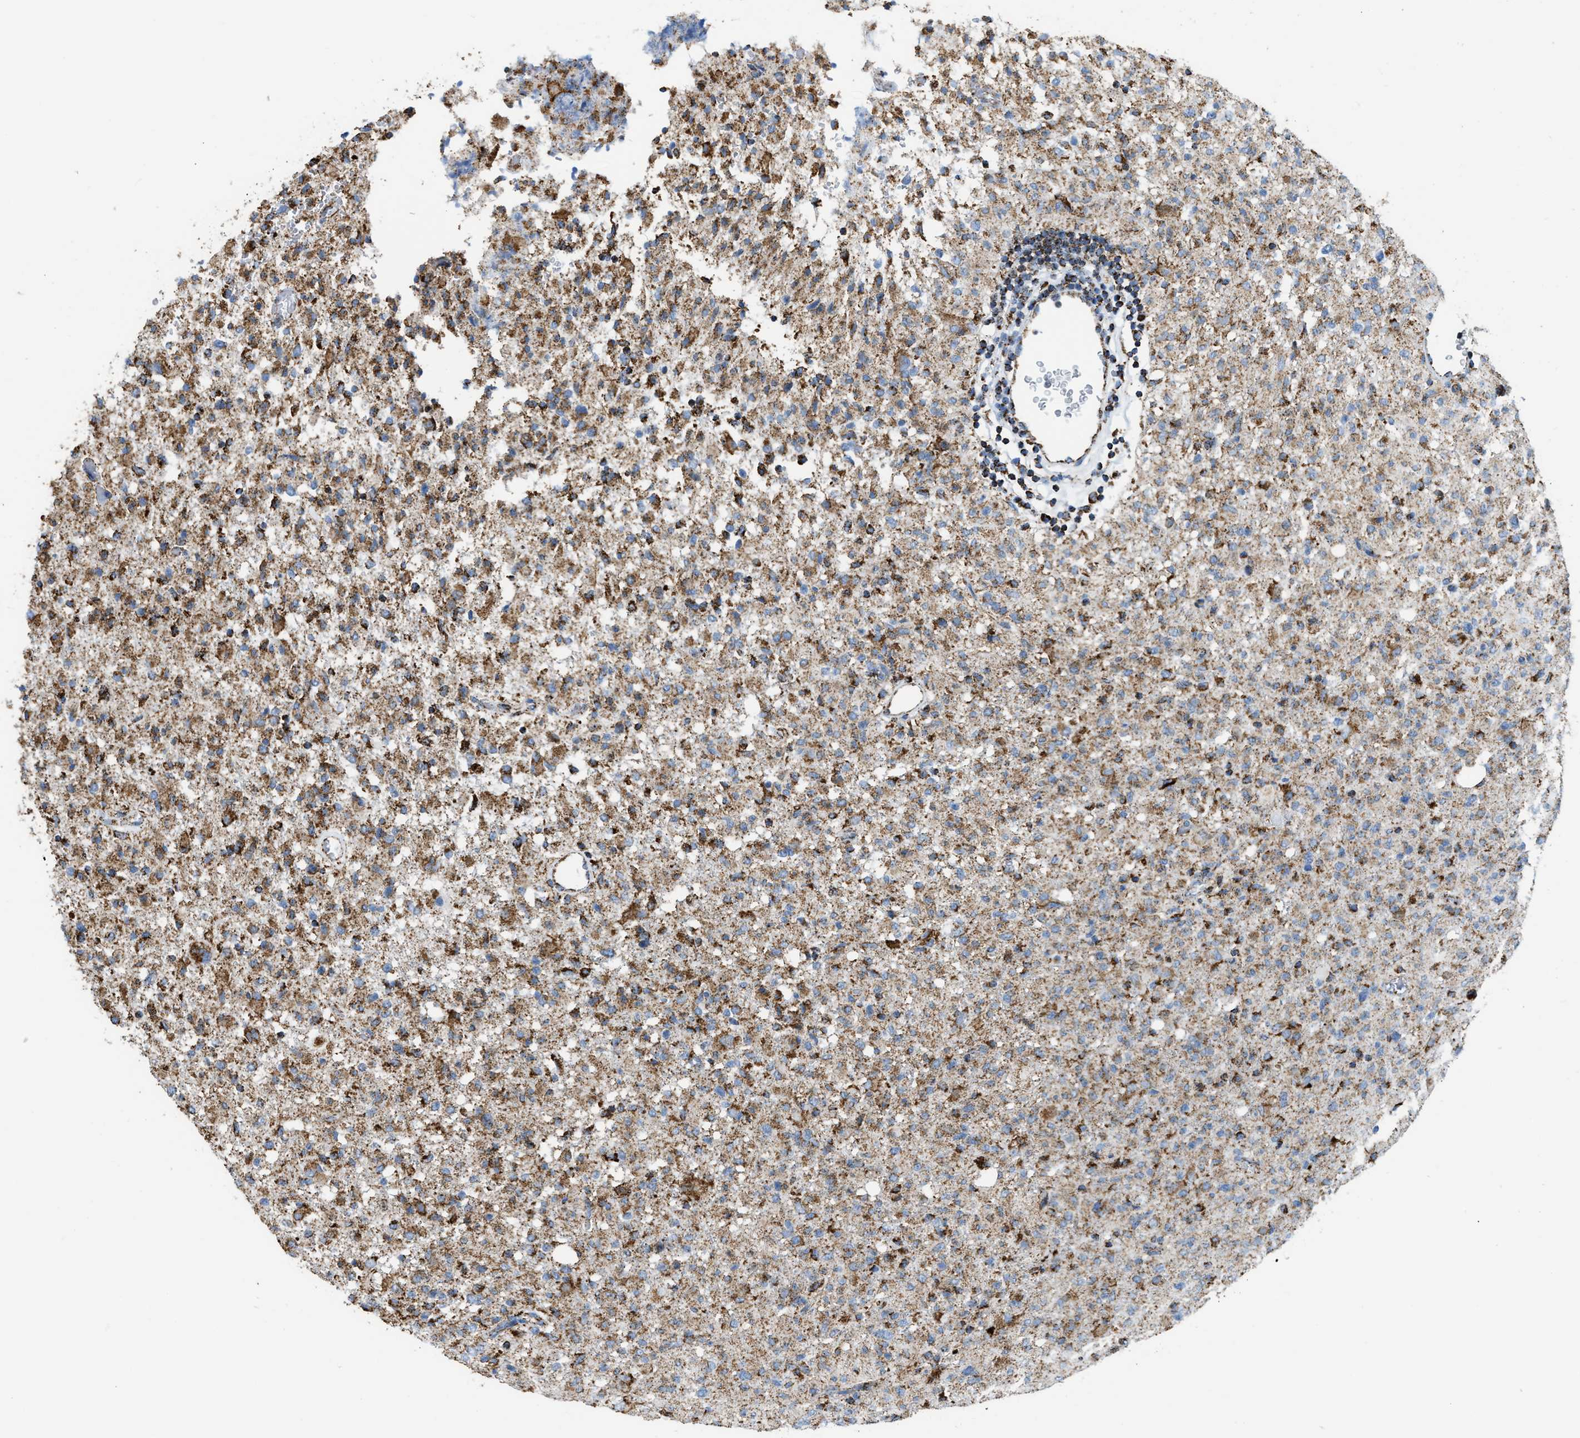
{"staining": {"intensity": "moderate", "quantity": ">75%", "location": "cytoplasmic/membranous"}, "tissue": "glioma", "cell_type": "Tumor cells", "image_type": "cancer", "snomed": [{"axis": "morphology", "description": "Glioma, malignant, High grade"}, {"axis": "topography", "description": "Brain"}], "caption": "Immunohistochemistry (IHC) (DAB) staining of high-grade glioma (malignant) exhibits moderate cytoplasmic/membranous protein staining in about >75% of tumor cells. The staining was performed using DAB (3,3'-diaminobenzidine) to visualize the protein expression in brown, while the nuclei were stained in blue with hematoxylin (Magnification: 20x).", "gene": "ETFB", "patient": {"sex": "female", "age": 57}}